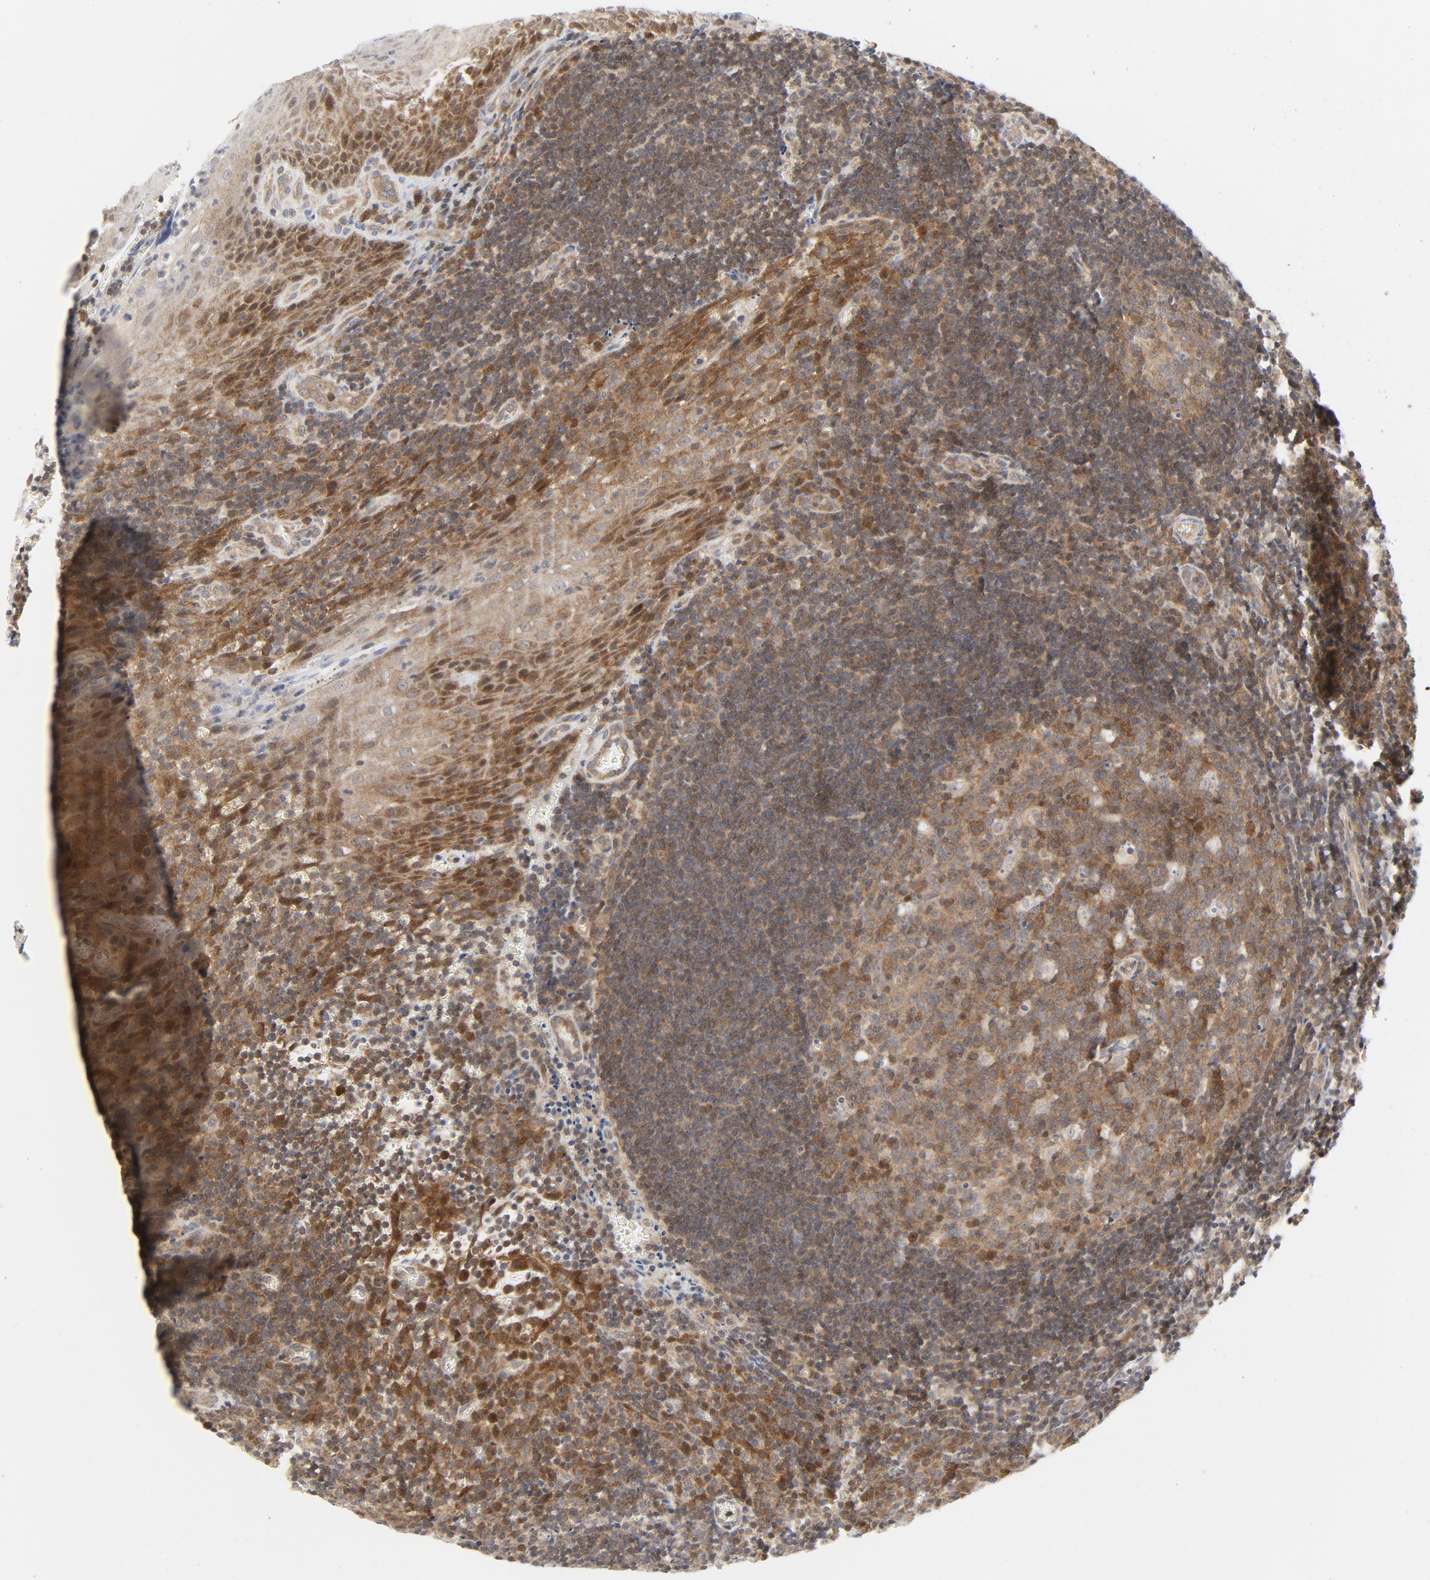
{"staining": {"intensity": "moderate", "quantity": ">75%", "location": "cytoplasmic/membranous"}, "tissue": "tonsil", "cell_type": "Germinal center cells", "image_type": "normal", "snomed": [{"axis": "morphology", "description": "Normal tissue, NOS"}, {"axis": "topography", "description": "Tonsil"}], "caption": "Benign tonsil was stained to show a protein in brown. There is medium levels of moderate cytoplasmic/membranous staining in about >75% of germinal center cells. (DAB = brown stain, brightfield microscopy at high magnification).", "gene": "MAP2K7", "patient": {"sex": "male", "age": 20}}